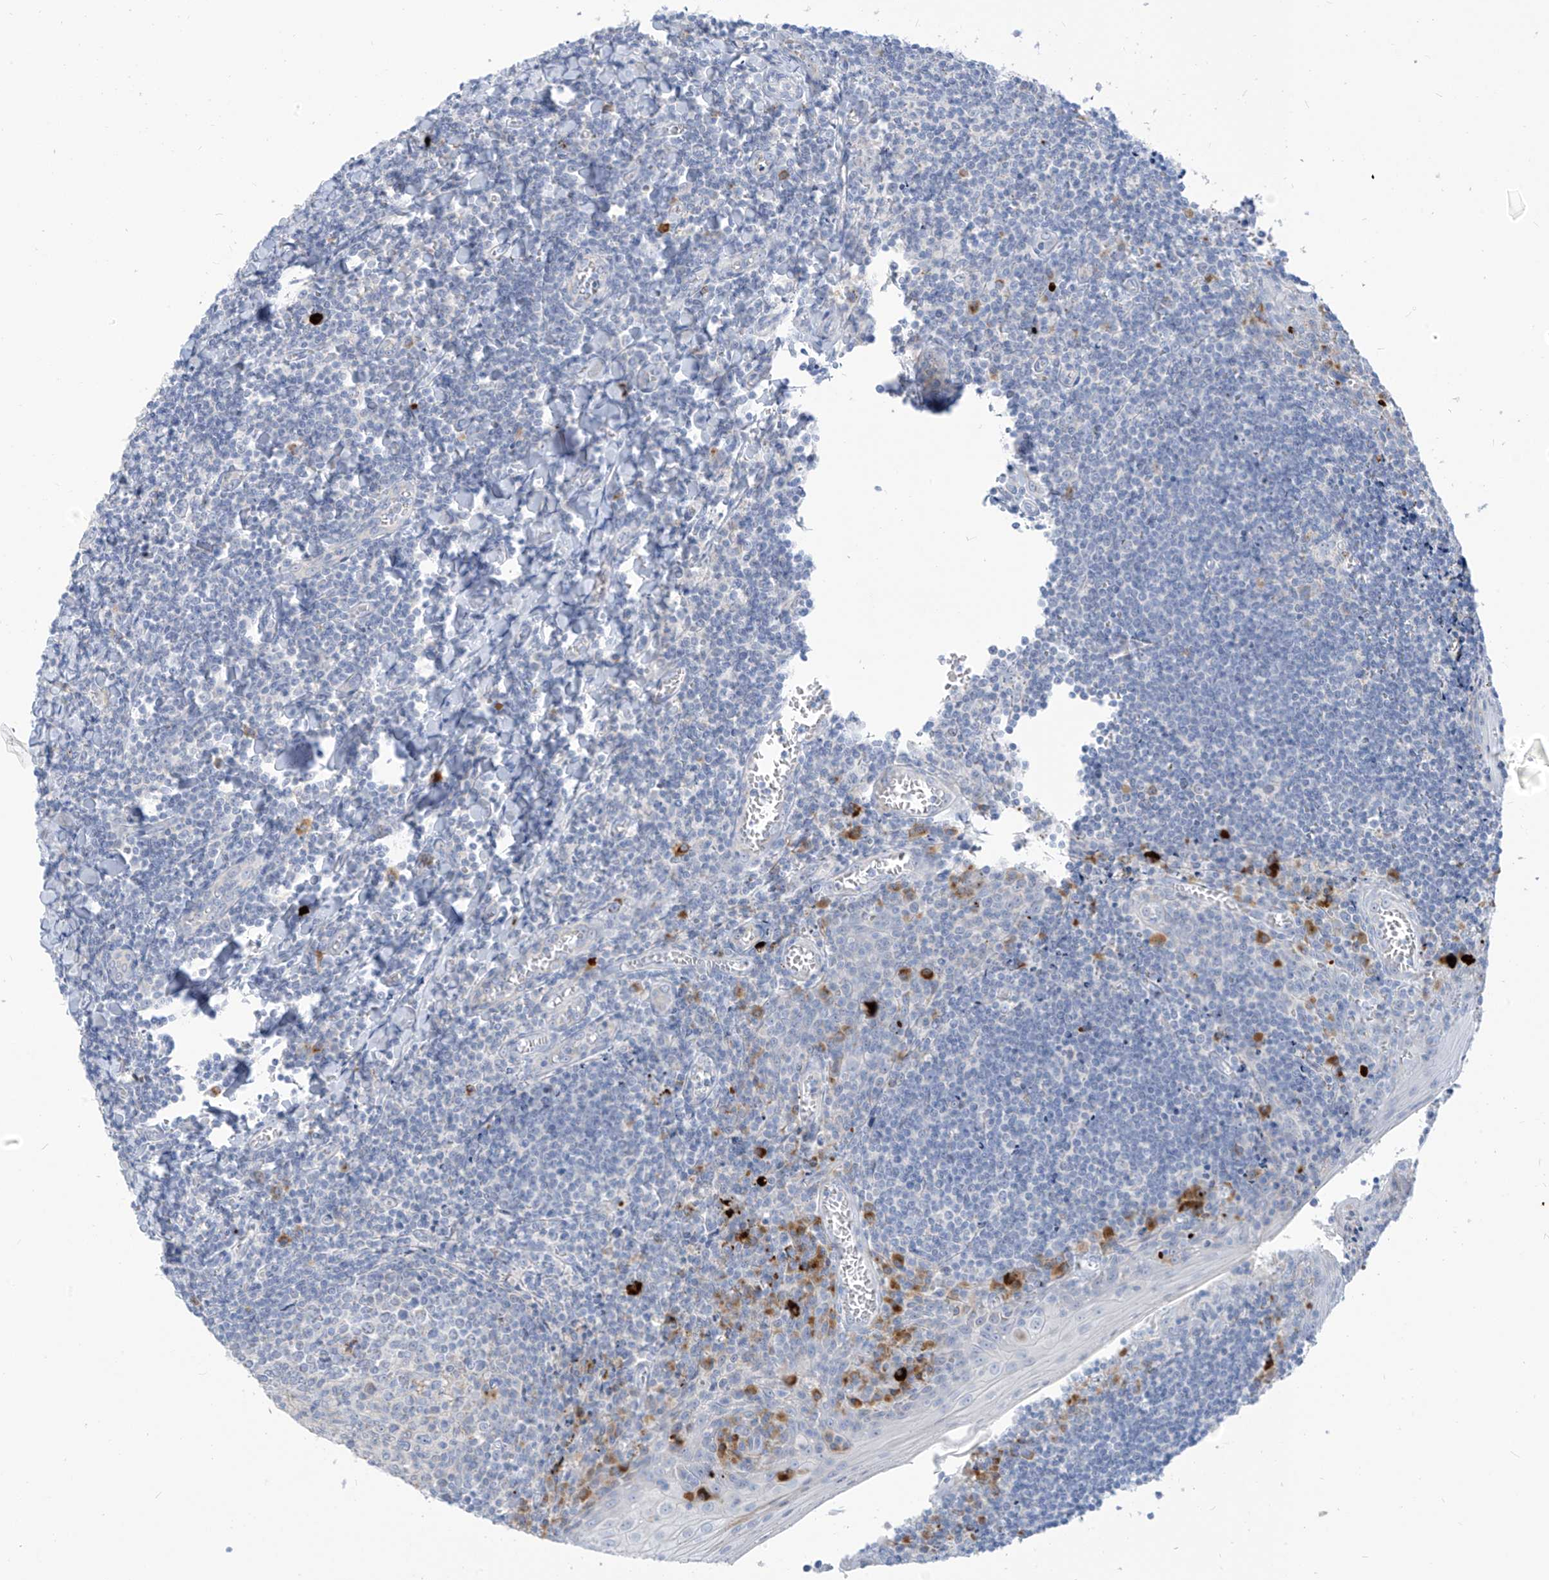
{"staining": {"intensity": "negative", "quantity": "none", "location": "none"}, "tissue": "tonsil", "cell_type": "Germinal center cells", "image_type": "normal", "snomed": [{"axis": "morphology", "description": "Normal tissue, NOS"}, {"axis": "topography", "description": "Tonsil"}], "caption": "Human tonsil stained for a protein using immunohistochemistry (IHC) shows no expression in germinal center cells.", "gene": "ZNF404", "patient": {"sex": "male", "age": 27}}